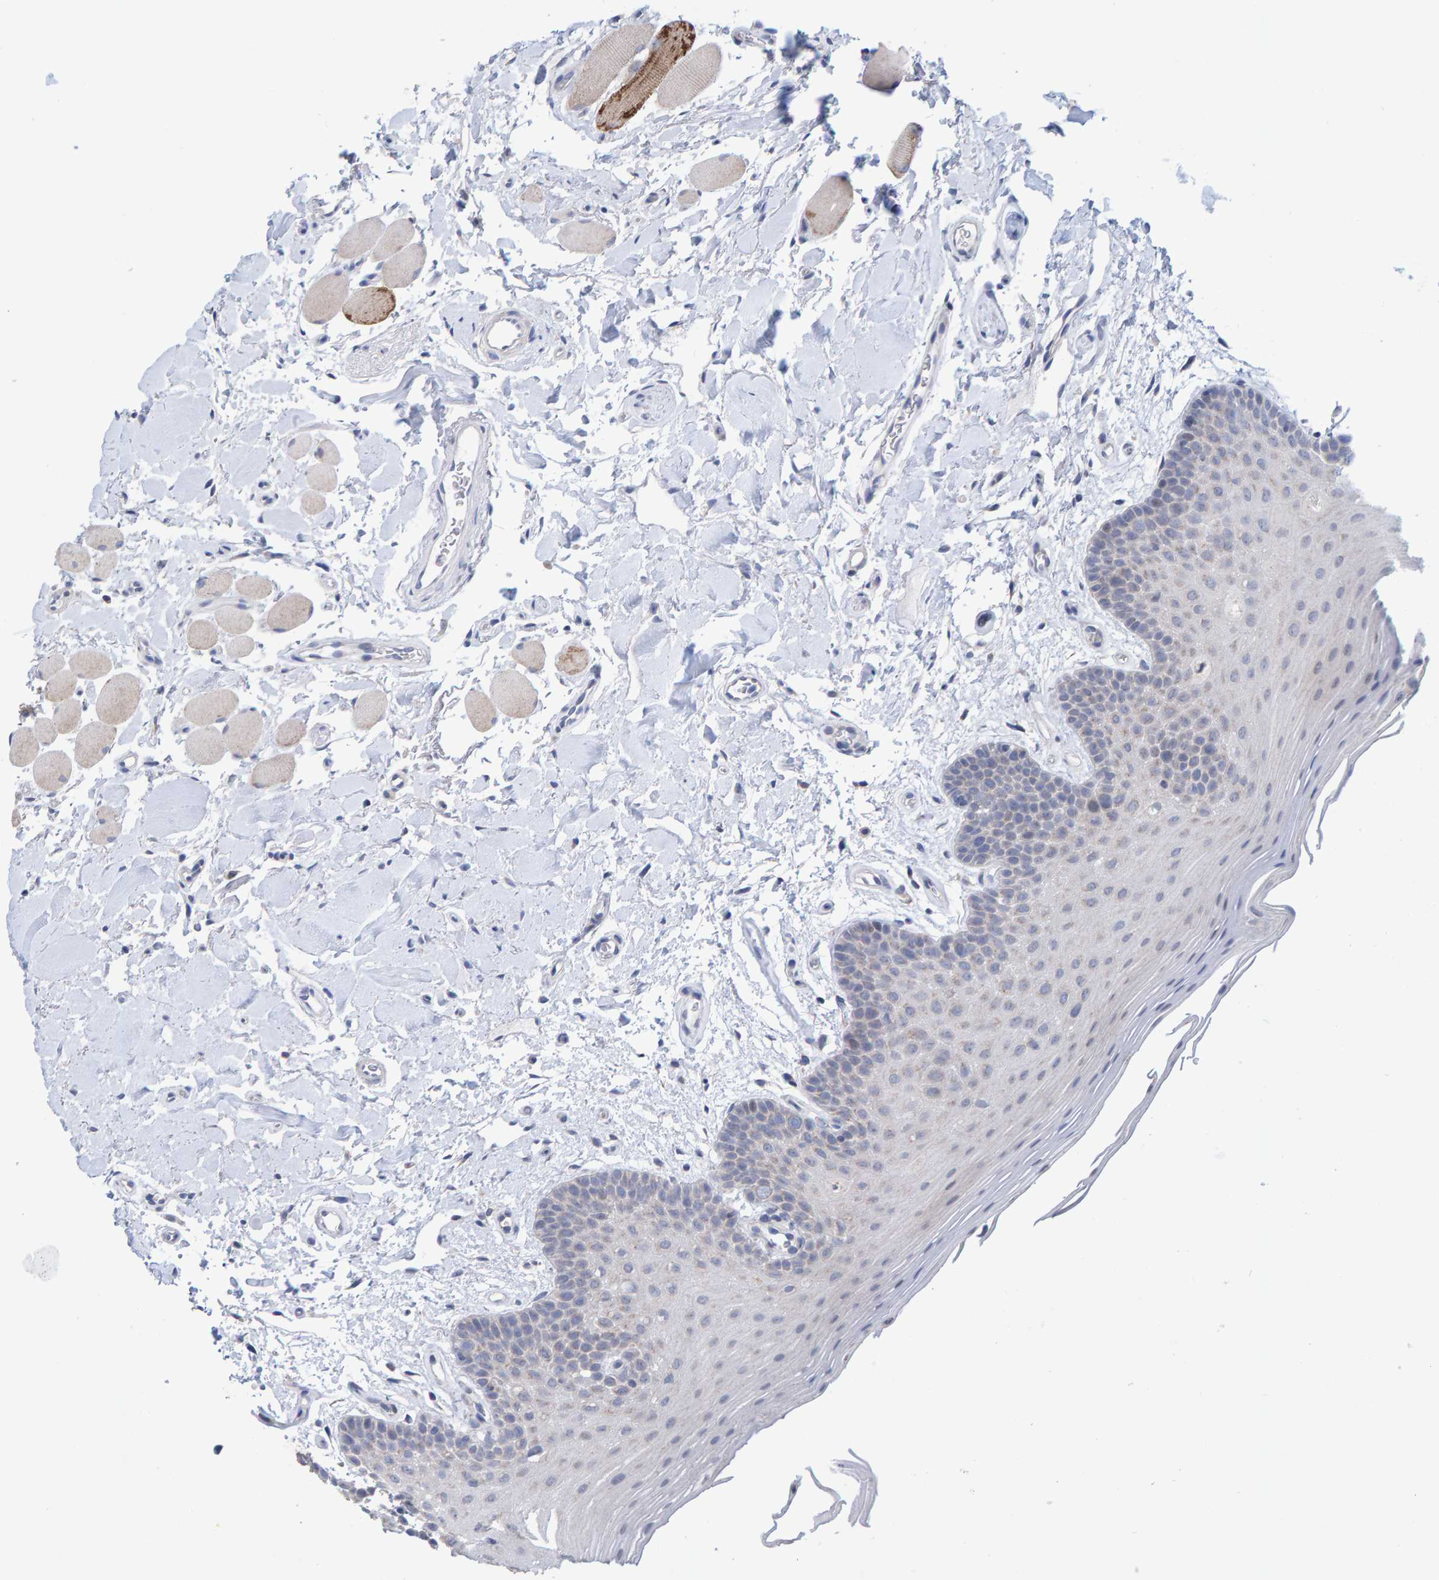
{"staining": {"intensity": "negative", "quantity": "none", "location": "none"}, "tissue": "oral mucosa", "cell_type": "Squamous epithelial cells", "image_type": "normal", "snomed": [{"axis": "morphology", "description": "Normal tissue, NOS"}, {"axis": "topography", "description": "Oral tissue"}], "caption": "This histopathology image is of unremarkable oral mucosa stained with IHC to label a protein in brown with the nuclei are counter-stained blue. There is no expression in squamous epithelial cells. (Stains: DAB IHC with hematoxylin counter stain, Microscopy: brightfield microscopy at high magnification).", "gene": "USP43", "patient": {"sex": "male", "age": 62}}